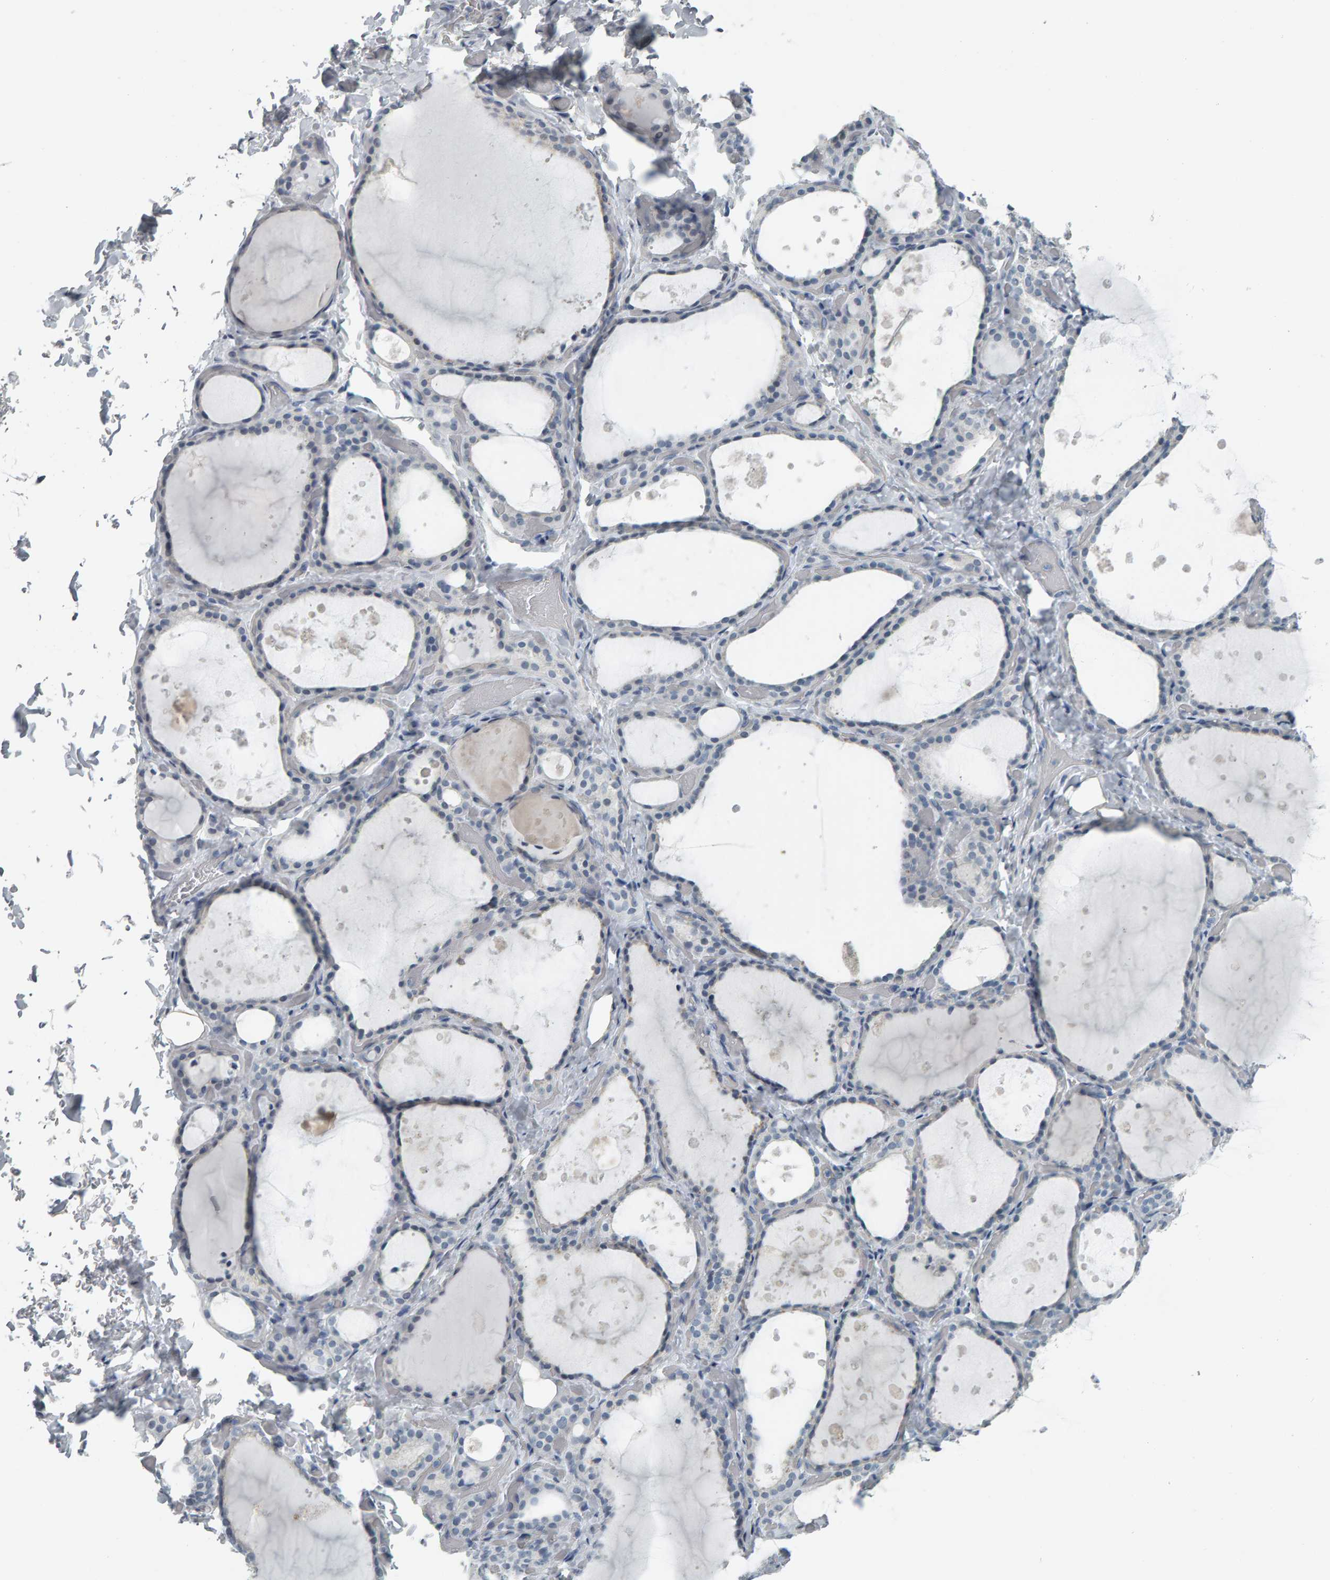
{"staining": {"intensity": "negative", "quantity": "none", "location": "none"}, "tissue": "thyroid gland", "cell_type": "Glandular cells", "image_type": "normal", "snomed": [{"axis": "morphology", "description": "Normal tissue, NOS"}, {"axis": "topography", "description": "Thyroid gland"}], "caption": "This is a histopathology image of IHC staining of normal thyroid gland, which shows no staining in glandular cells.", "gene": "PYY", "patient": {"sex": "female", "age": 44}}